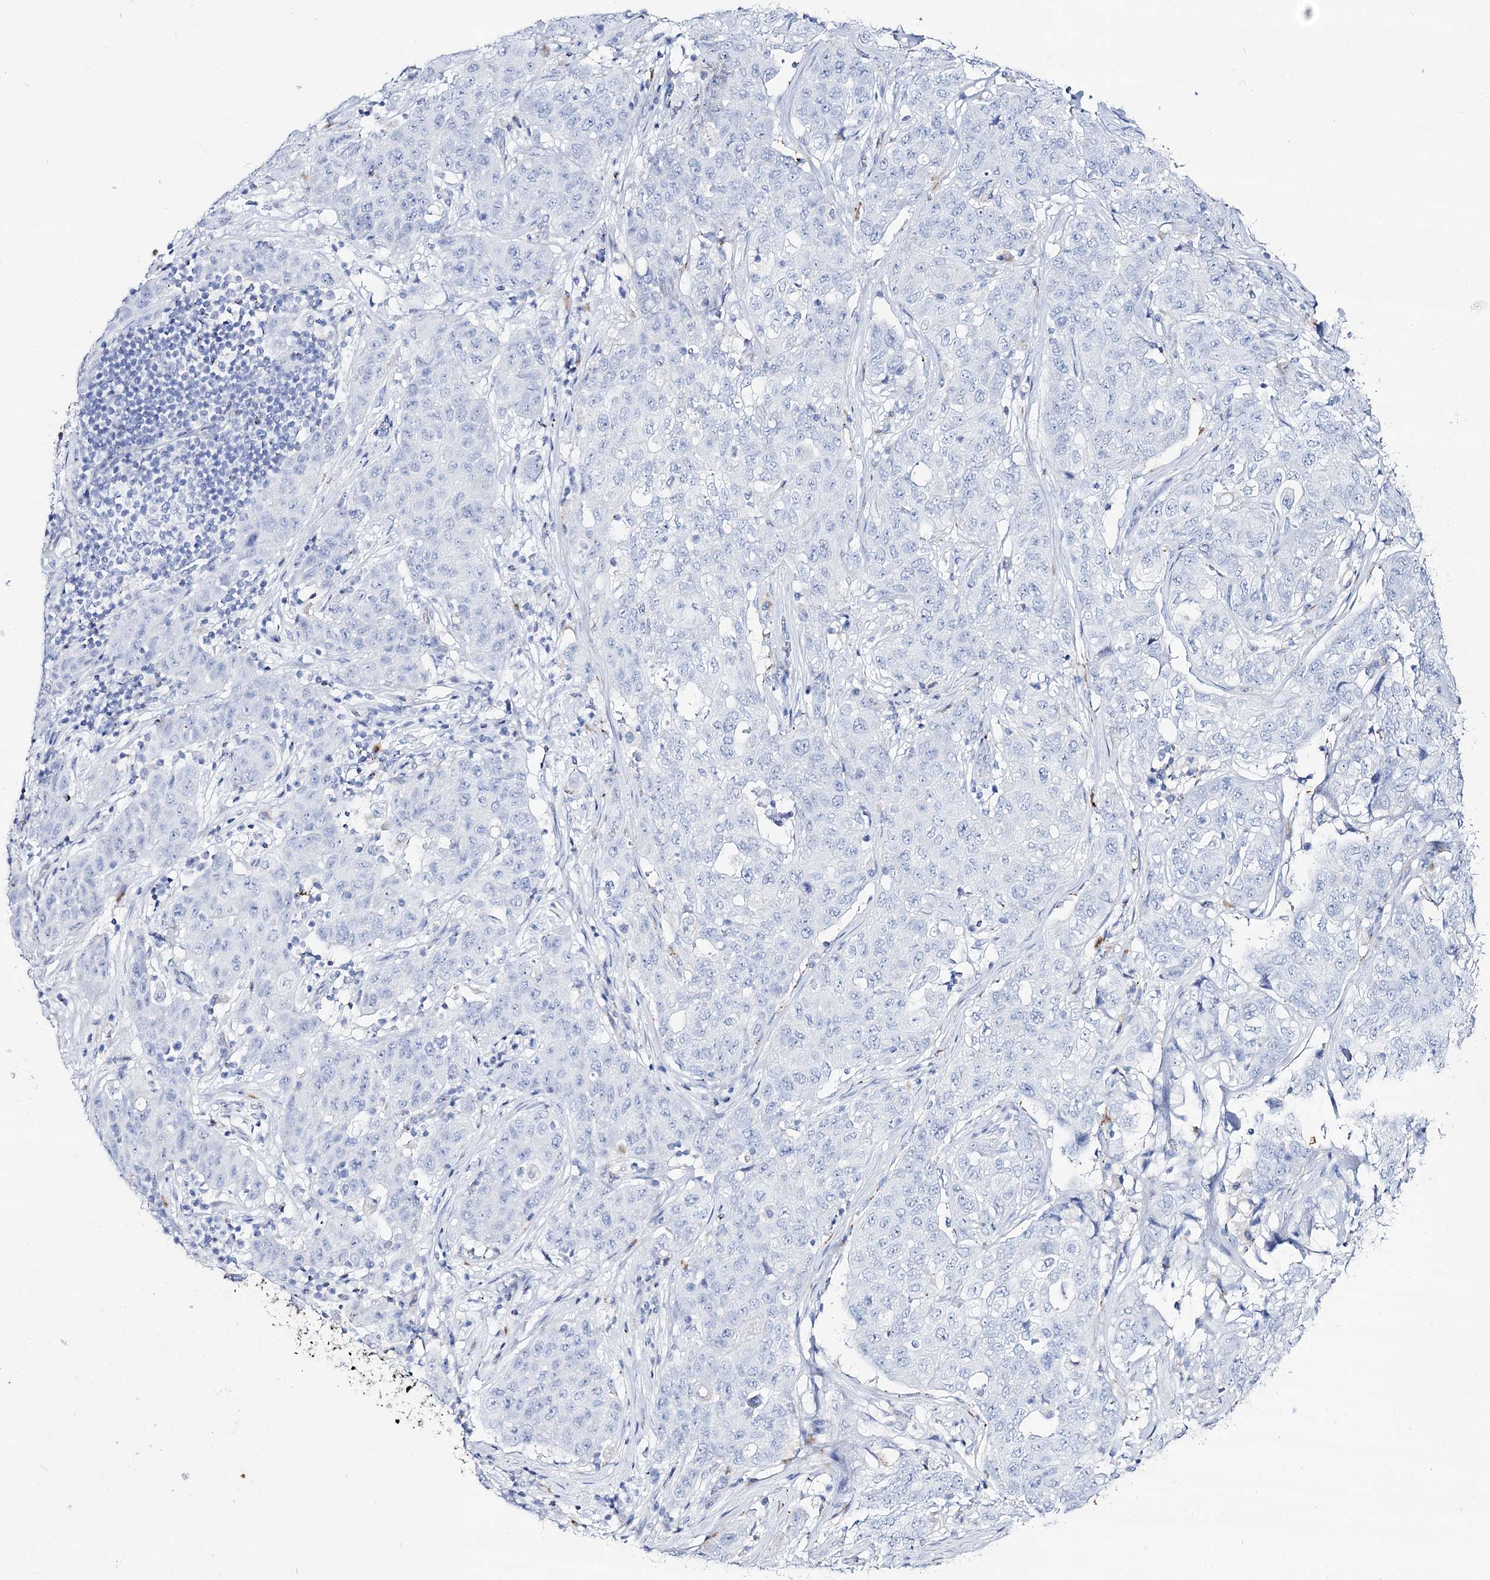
{"staining": {"intensity": "negative", "quantity": "none", "location": "none"}, "tissue": "stomach cancer", "cell_type": "Tumor cells", "image_type": "cancer", "snomed": [{"axis": "morphology", "description": "Normal tissue, NOS"}, {"axis": "morphology", "description": "Adenocarcinoma, NOS"}, {"axis": "topography", "description": "Lymph node"}, {"axis": "topography", "description": "Stomach"}], "caption": "This is an immunohistochemistry image of human stomach cancer. There is no positivity in tumor cells.", "gene": "SLC3A1", "patient": {"sex": "male", "age": 48}}